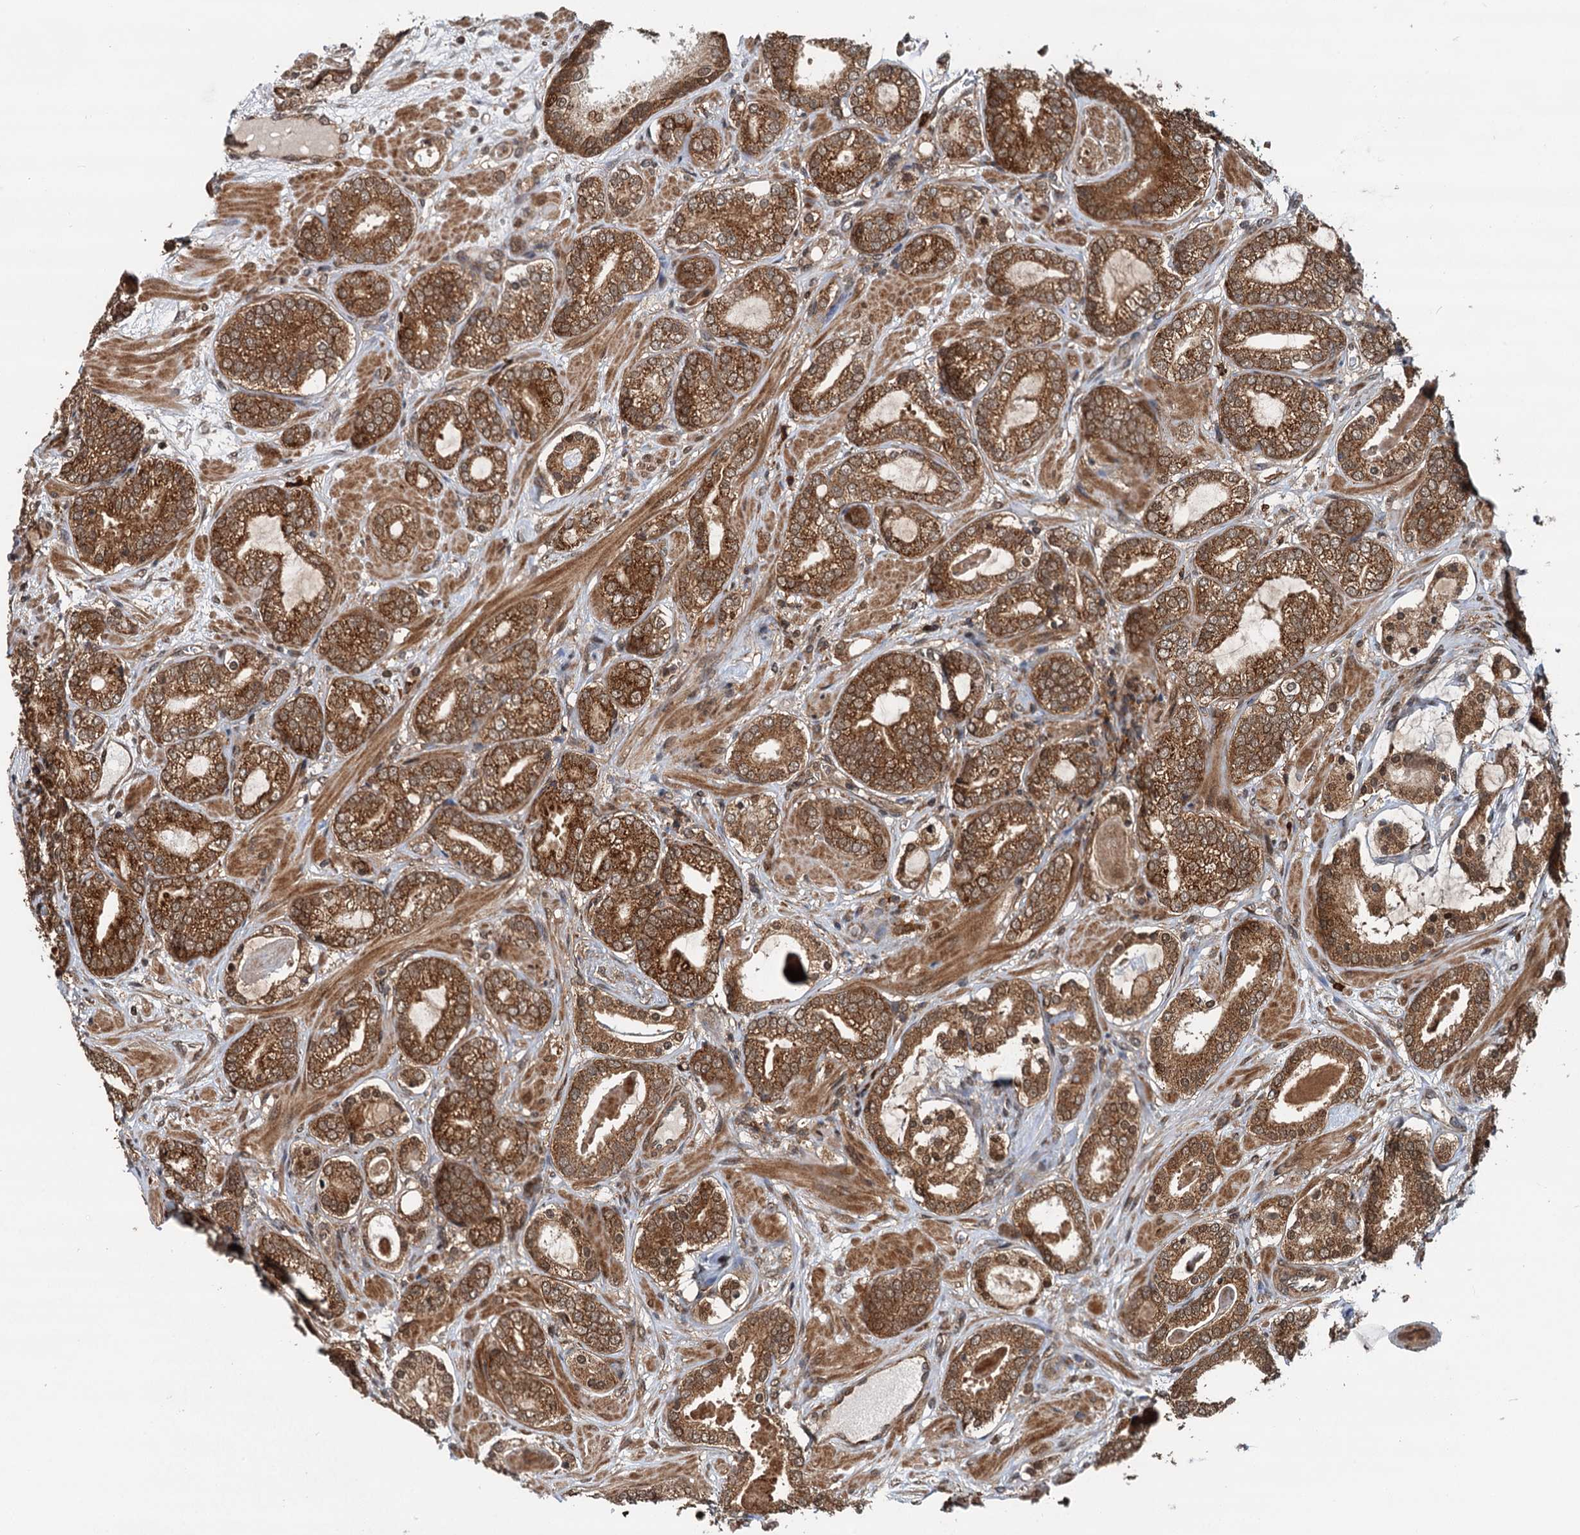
{"staining": {"intensity": "moderate", "quantity": ">75%", "location": "cytoplasmic/membranous"}, "tissue": "prostate cancer", "cell_type": "Tumor cells", "image_type": "cancer", "snomed": [{"axis": "morphology", "description": "Adenocarcinoma, High grade"}, {"axis": "topography", "description": "Prostate"}], "caption": "Approximately >75% of tumor cells in human prostate adenocarcinoma (high-grade) exhibit moderate cytoplasmic/membranous protein expression as visualized by brown immunohistochemical staining.", "gene": "STUB1", "patient": {"sex": "male", "age": 60}}